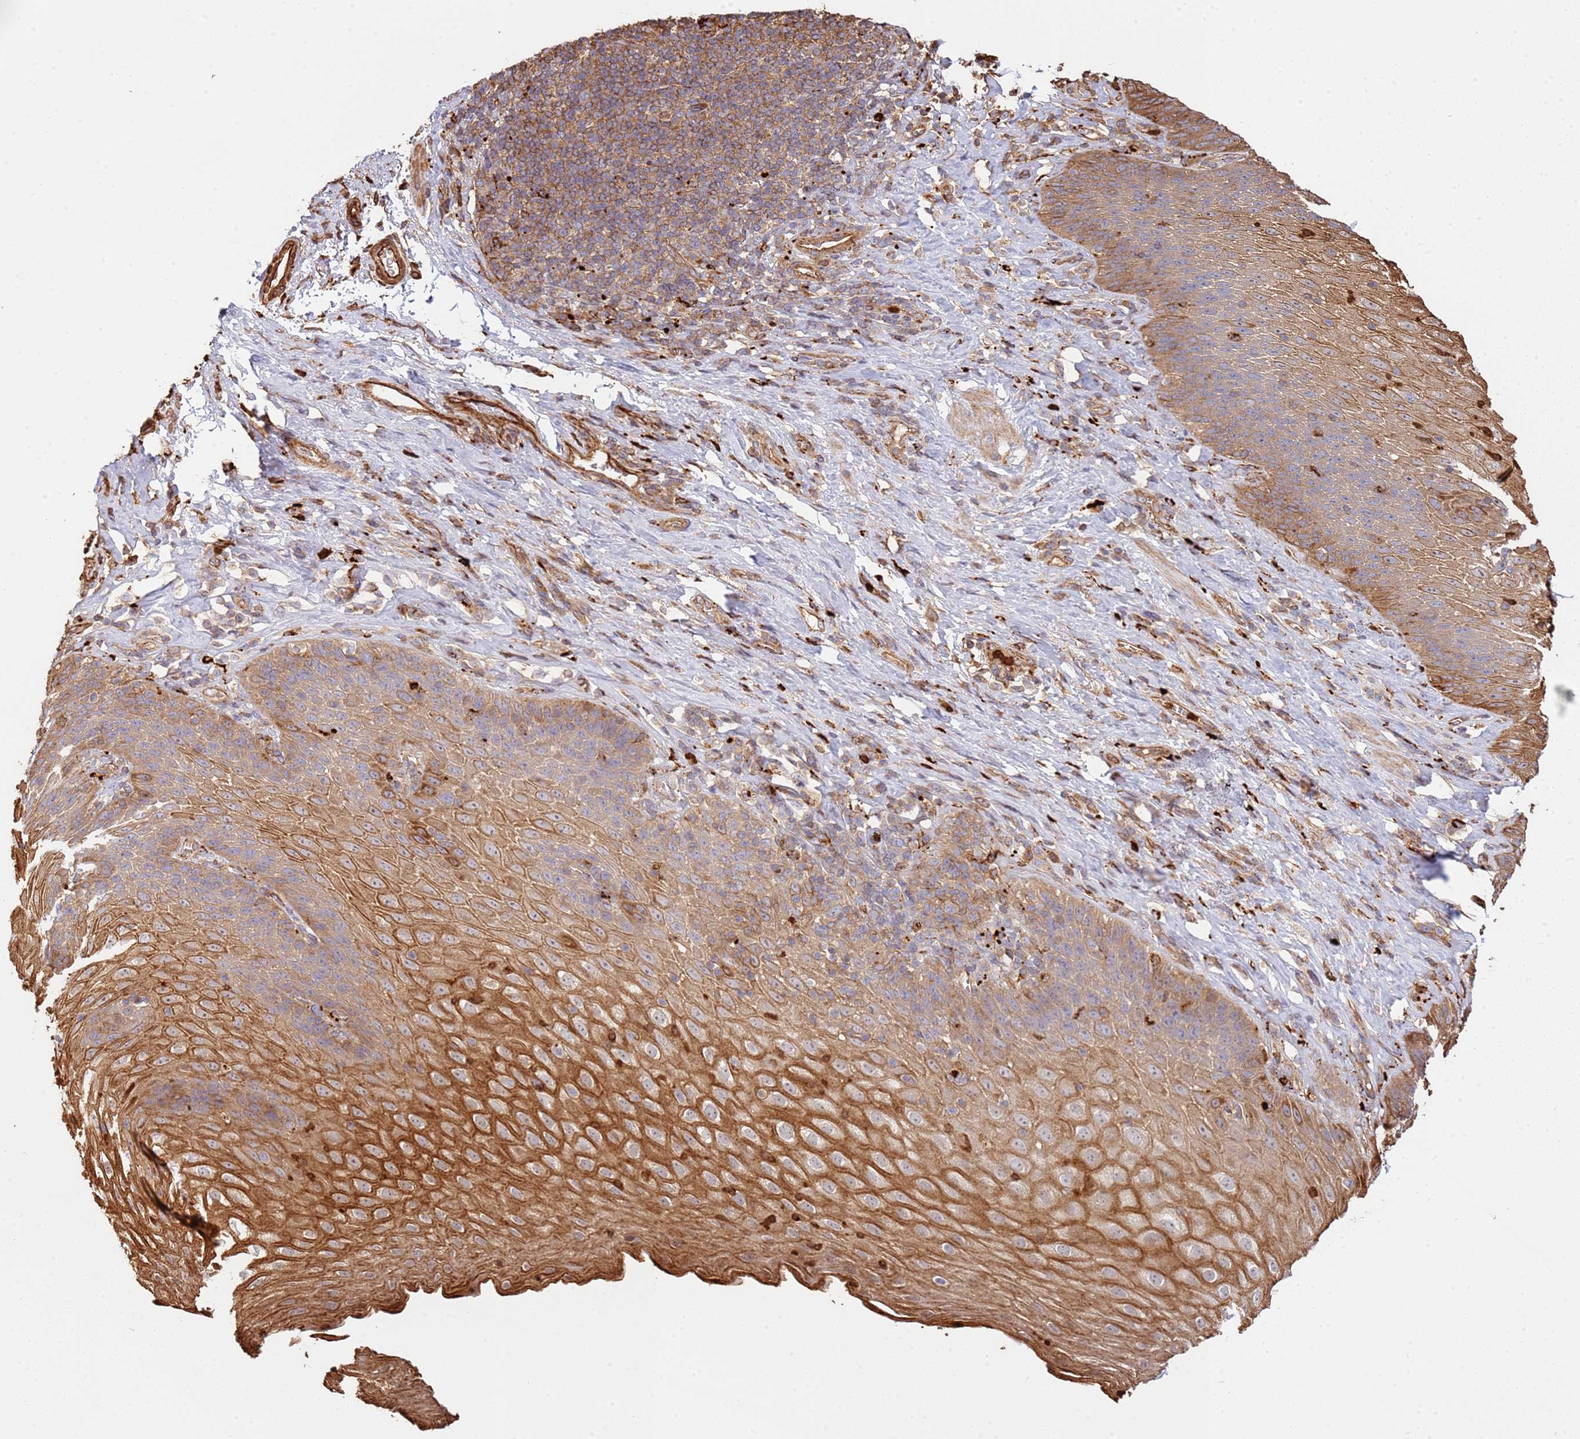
{"staining": {"intensity": "strong", "quantity": "25%-75%", "location": "cytoplasmic/membranous"}, "tissue": "esophagus", "cell_type": "Squamous epithelial cells", "image_type": "normal", "snomed": [{"axis": "morphology", "description": "Normal tissue, NOS"}, {"axis": "topography", "description": "Esophagus"}], "caption": "This is an image of IHC staining of unremarkable esophagus, which shows strong staining in the cytoplasmic/membranous of squamous epithelial cells.", "gene": "NDUFAF4", "patient": {"sex": "female", "age": 61}}